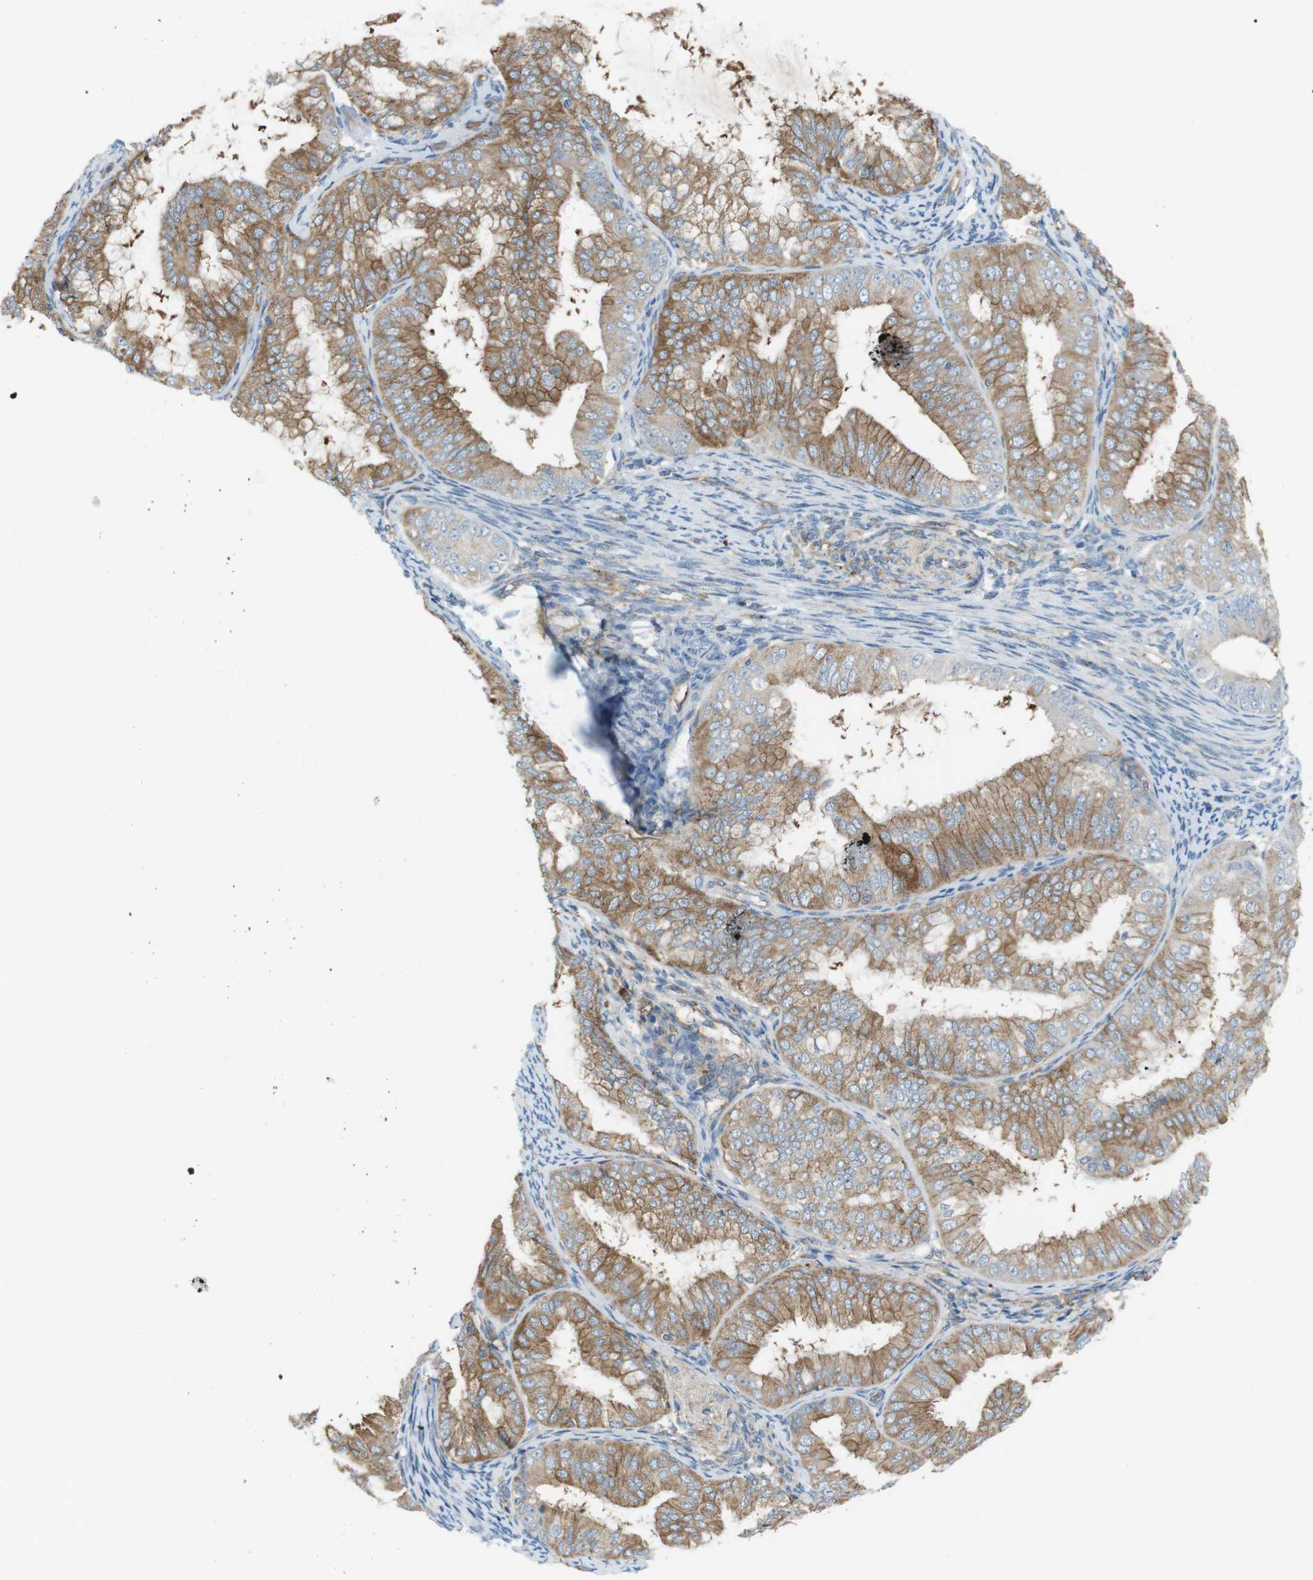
{"staining": {"intensity": "moderate", "quantity": ">75%", "location": "cytoplasmic/membranous"}, "tissue": "endometrial cancer", "cell_type": "Tumor cells", "image_type": "cancer", "snomed": [{"axis": "morphology", "description": "Adenocarcinoma, NOS"}, {"axis": "topography", "description": "Endometrium"}], "caption": "IHC image of human endometrial adenocarcinoma stained for a protein (brown), which shows medium levels of moderate cytoplasmic/membranous staining in approximately >75% of tumor cells.", "gene": "PEPD", "patient": {"sex": "female", "age": 63}}